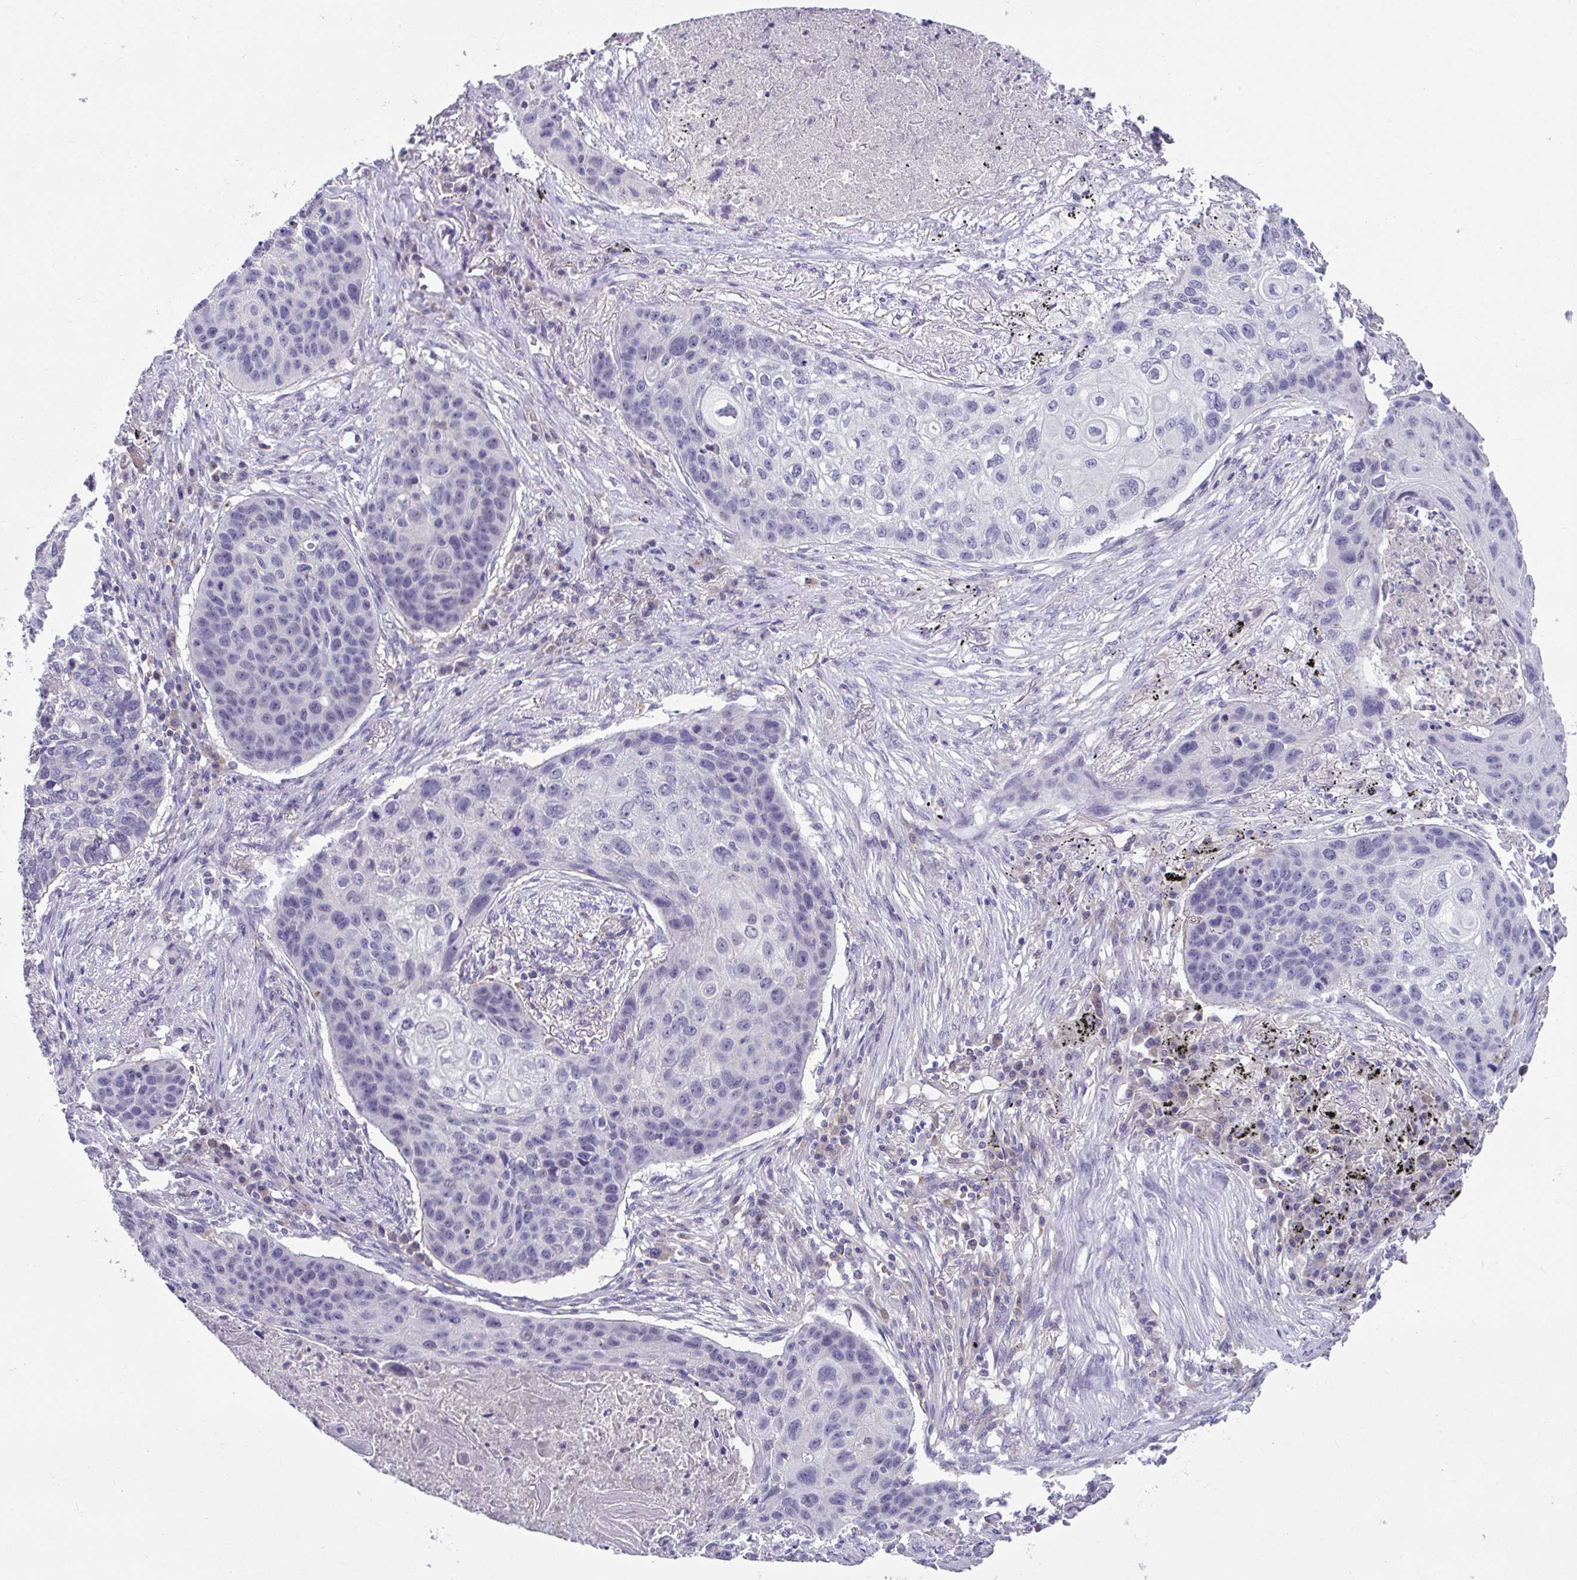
{"staining": {"intensity": "negative", "quantity": "none", "location": "none"}, "tissue": "lung cancer", "cell_type": "Tumor cells", "image_type": "cancer", "snomed": [{"axis": "morphology", "description": "Squamous cell carcinoma, NOS"}, {"axis": "topography", "description": "Lung"}], "caption": "There is no significant expression in tumor cells of lung cancer. The staining was performed using DAB to visualize the protein expression in brown, while the nuclei were stained in blue with hematoxylin (Magnification: 20x).", "gene": "GLTPD2", "patient": {"sex": "female", "age": 63}}